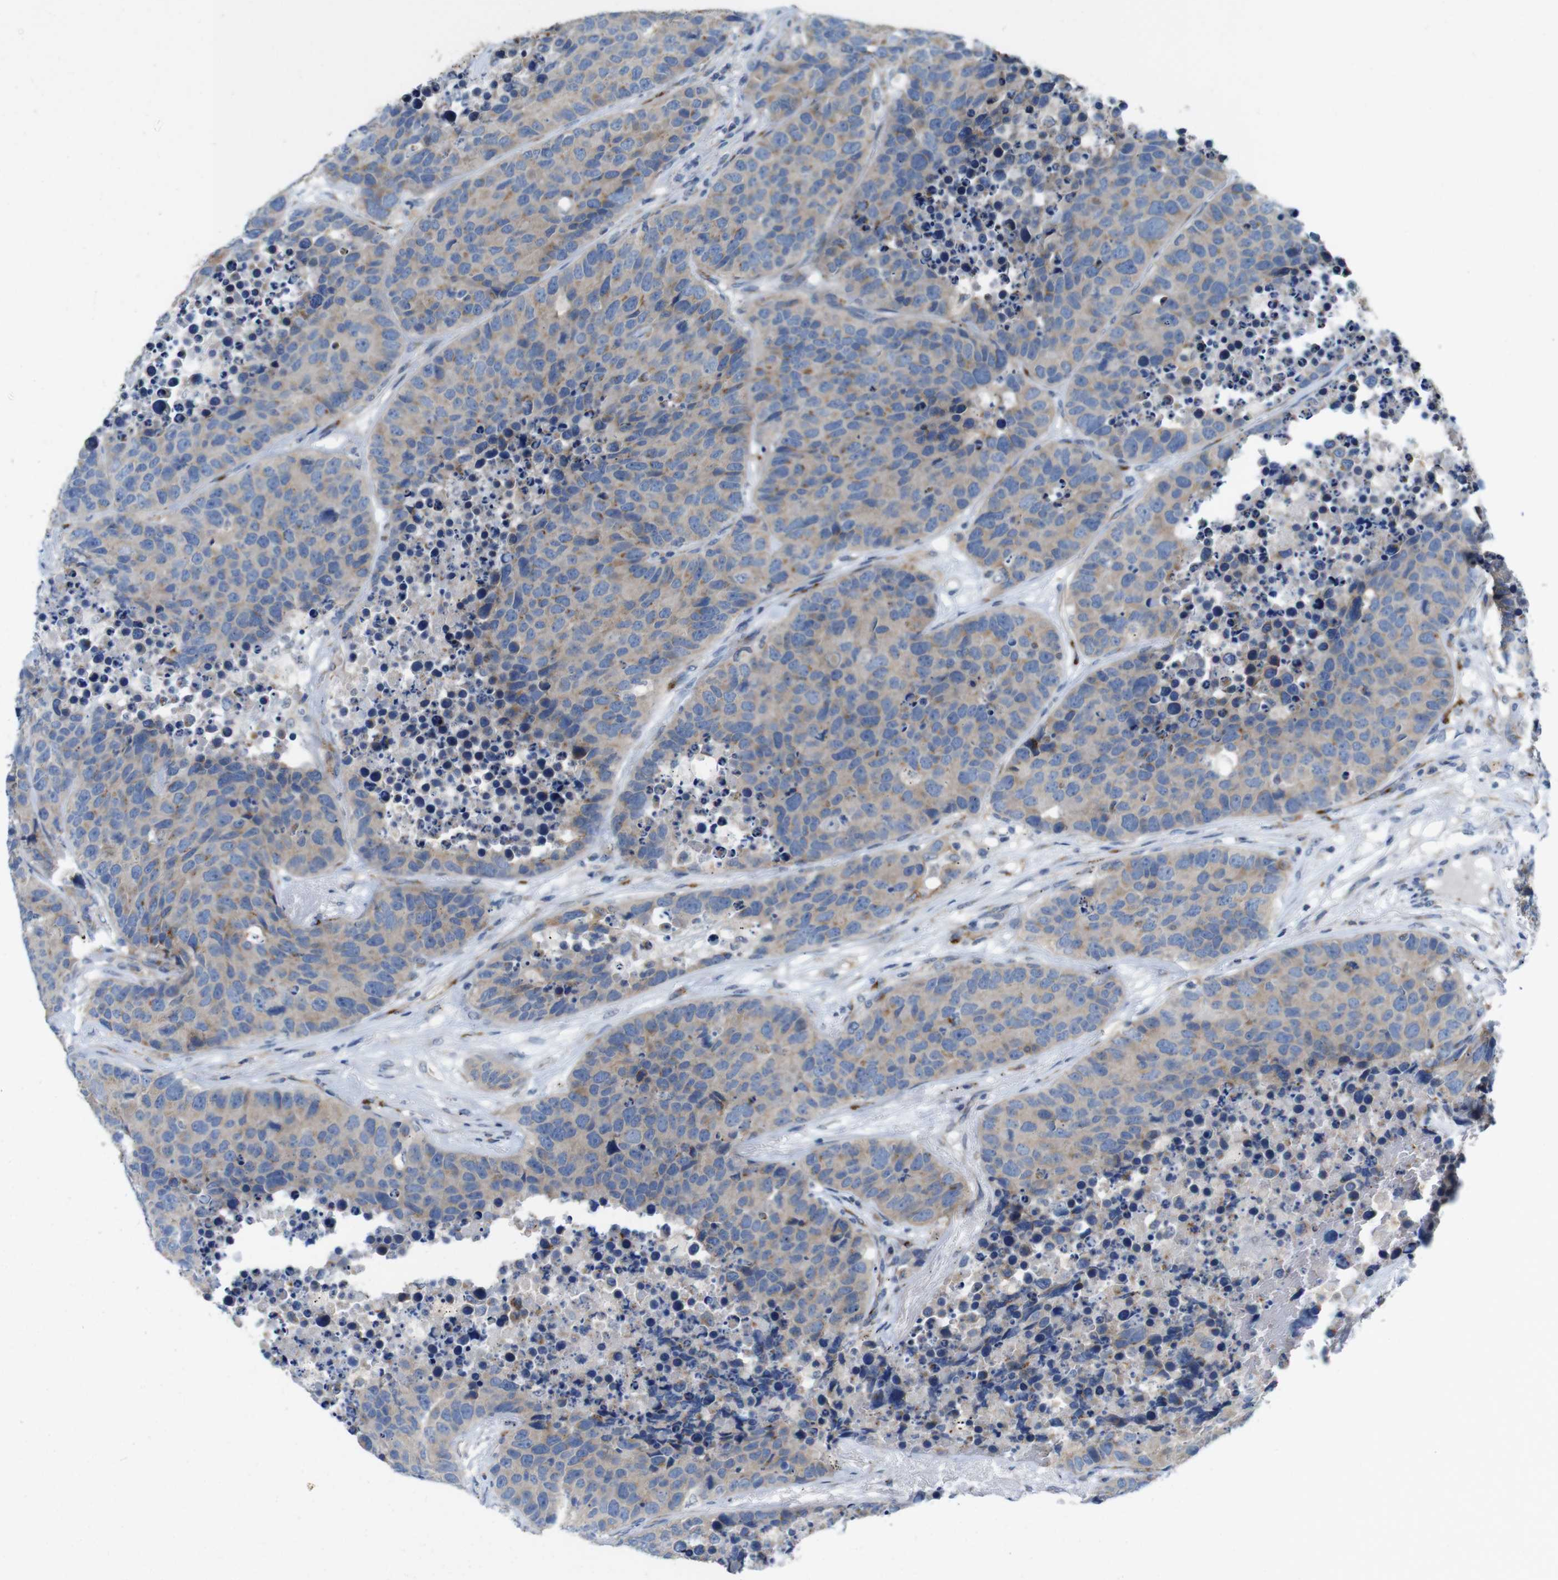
{"staining": {"intensity": "moderate", "quantity": ">75%", "location": "cytoplasmic/membranous"}, "tissue": "carcinoid", "cell_type": "Tumor cells", "image_type": "cancer", "snomed": [{"axis": "morphology", "description": "Carcinoid, malignant, NOS"}, {"axis": "topography", "description": "Lung"}], "caption": "Tumor cells show medium levels of moderate cytoplasmic/membranous positivity in about >75% of cells in human carcinoid.", "gene": "EFCAB14", "patient": {"sex": "male", "age": 60}}